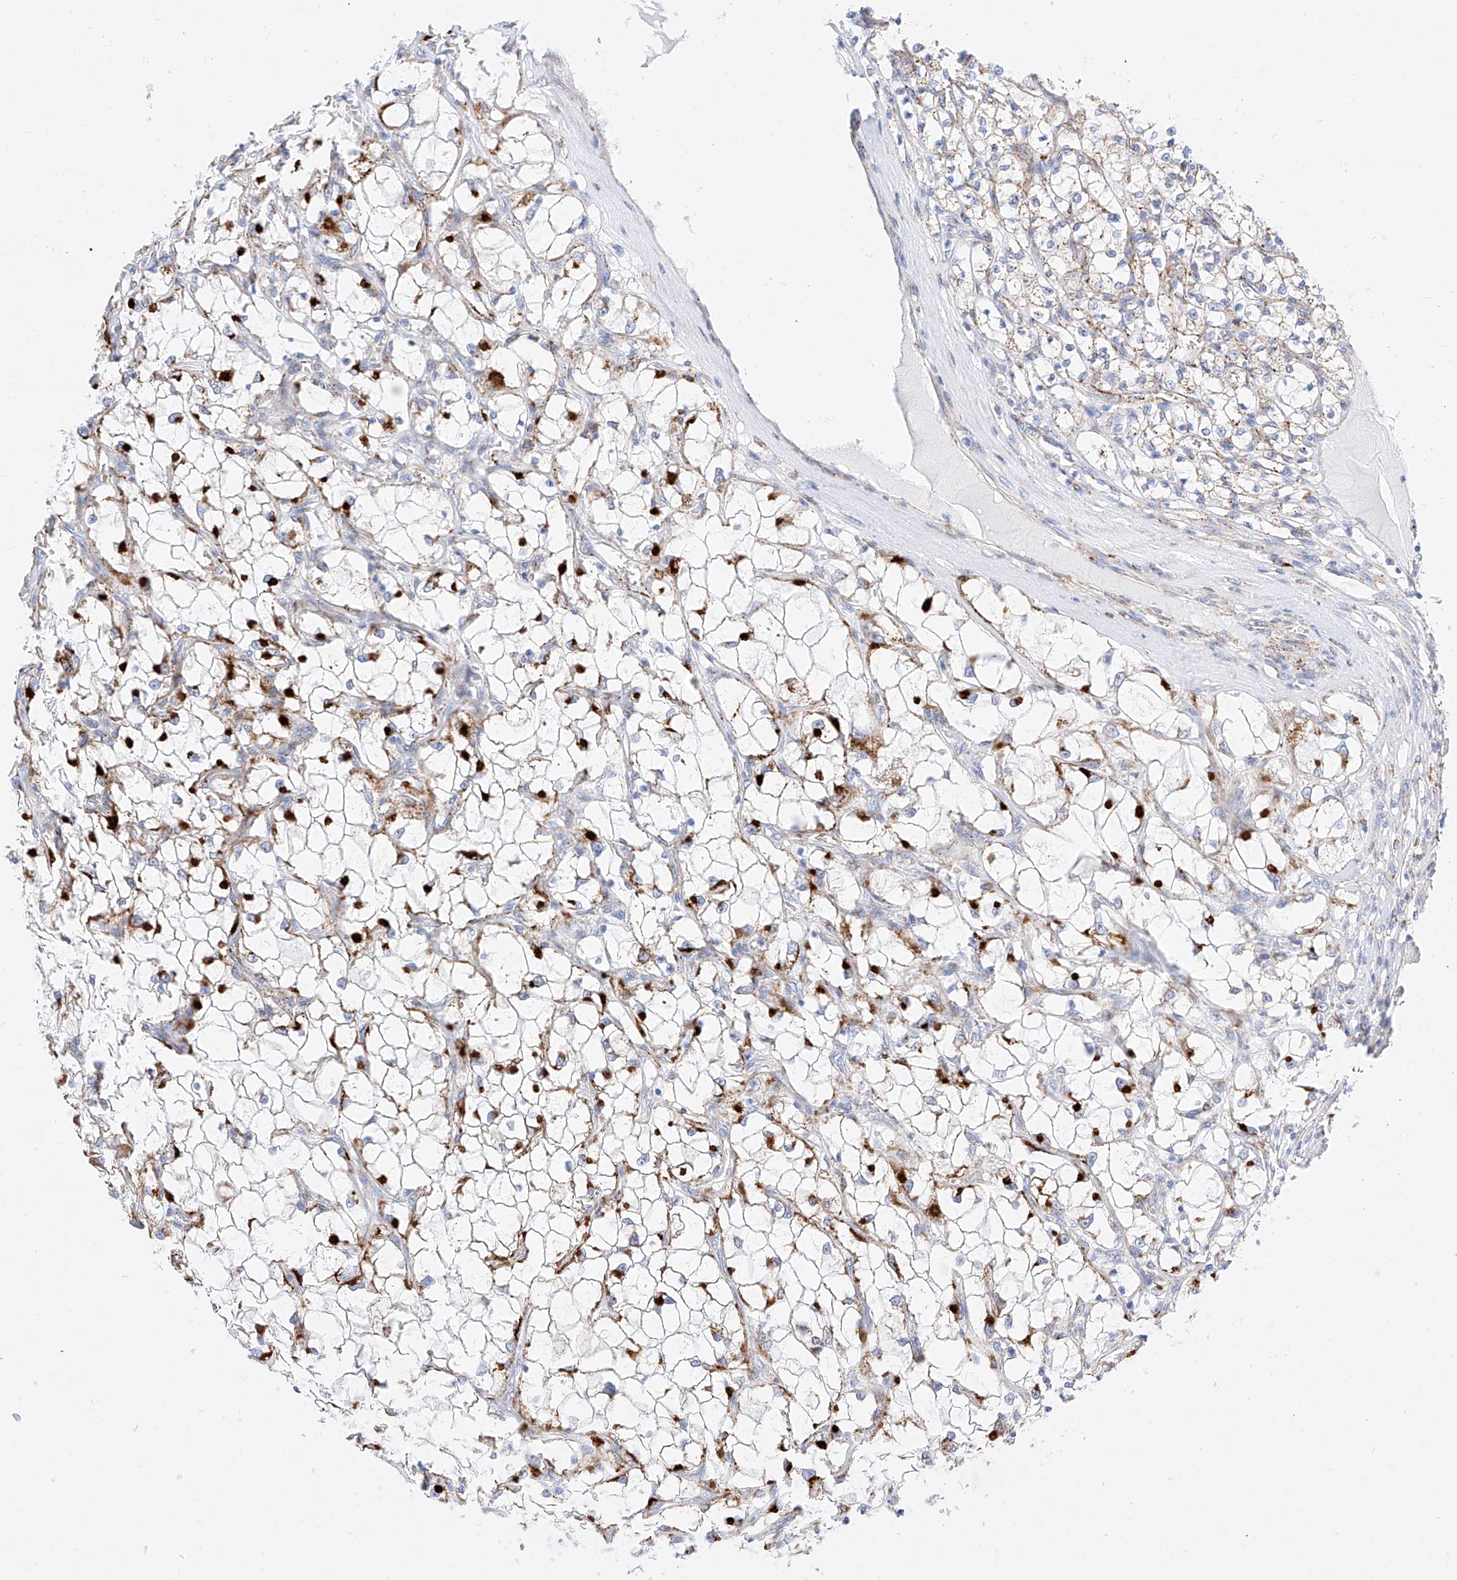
{"staining": {"intensity": "strong", "quantity": "<25%", "location": "cytoplasmic/membranous"}, "tissue": "renal cancer", "cell_type": "Tumor cells", "image_type": "cancer", "snomed": [{"axis": "morphology", "description": "Adenocarcinoma, NOS"}, {"axis": "topography", "description": "Kidney"}], "caption": "Brown immunohistochemical staining in renal cancer reveals strong cytoplasmic/membranous positivity in approximately <25% of tumor cells.", "gene": "C6orf62", "patient": {"sex": "female", "age": 69}}